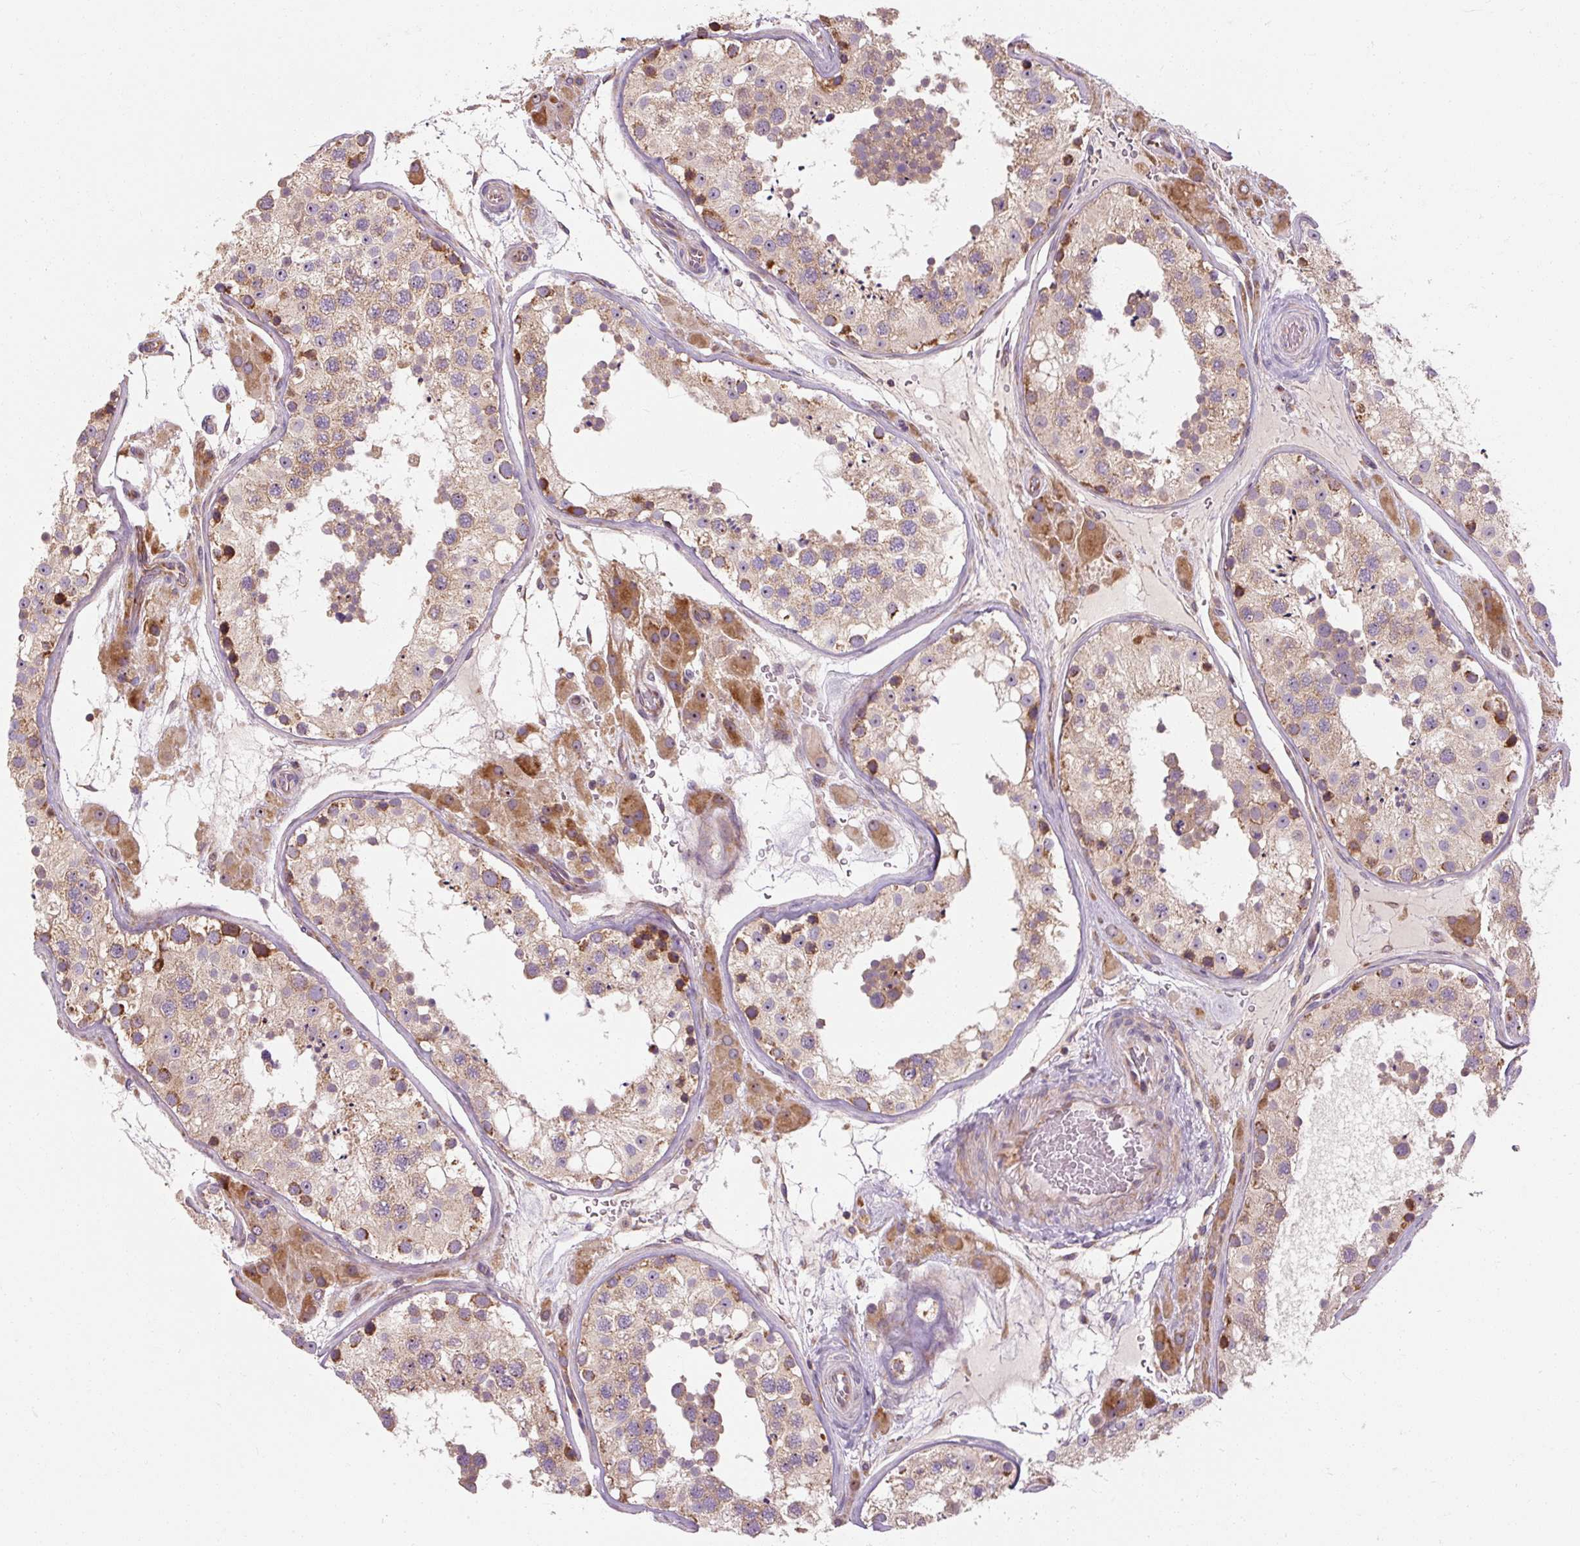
{"staining": {"intensity": "moderate", "quantity": "25%-75%", "location": "cytoplasmic/membranous"}, "tissue": "testis", "cell_type": "Cells in seminiferous ducts", "image_type": "normal", "snomed": [{"axis": "morphology", "description": "Normal tissue, NOS"}, {"axis": "topography", "description": "Testis"}], "caption": "The immunohistochemical stain labels moderate cytoplasmic/membranous expression in cells in seminiferous ducts of normal testis.", "gene": "PRSS48", "patient": {"sex": "male", "age": 26}}